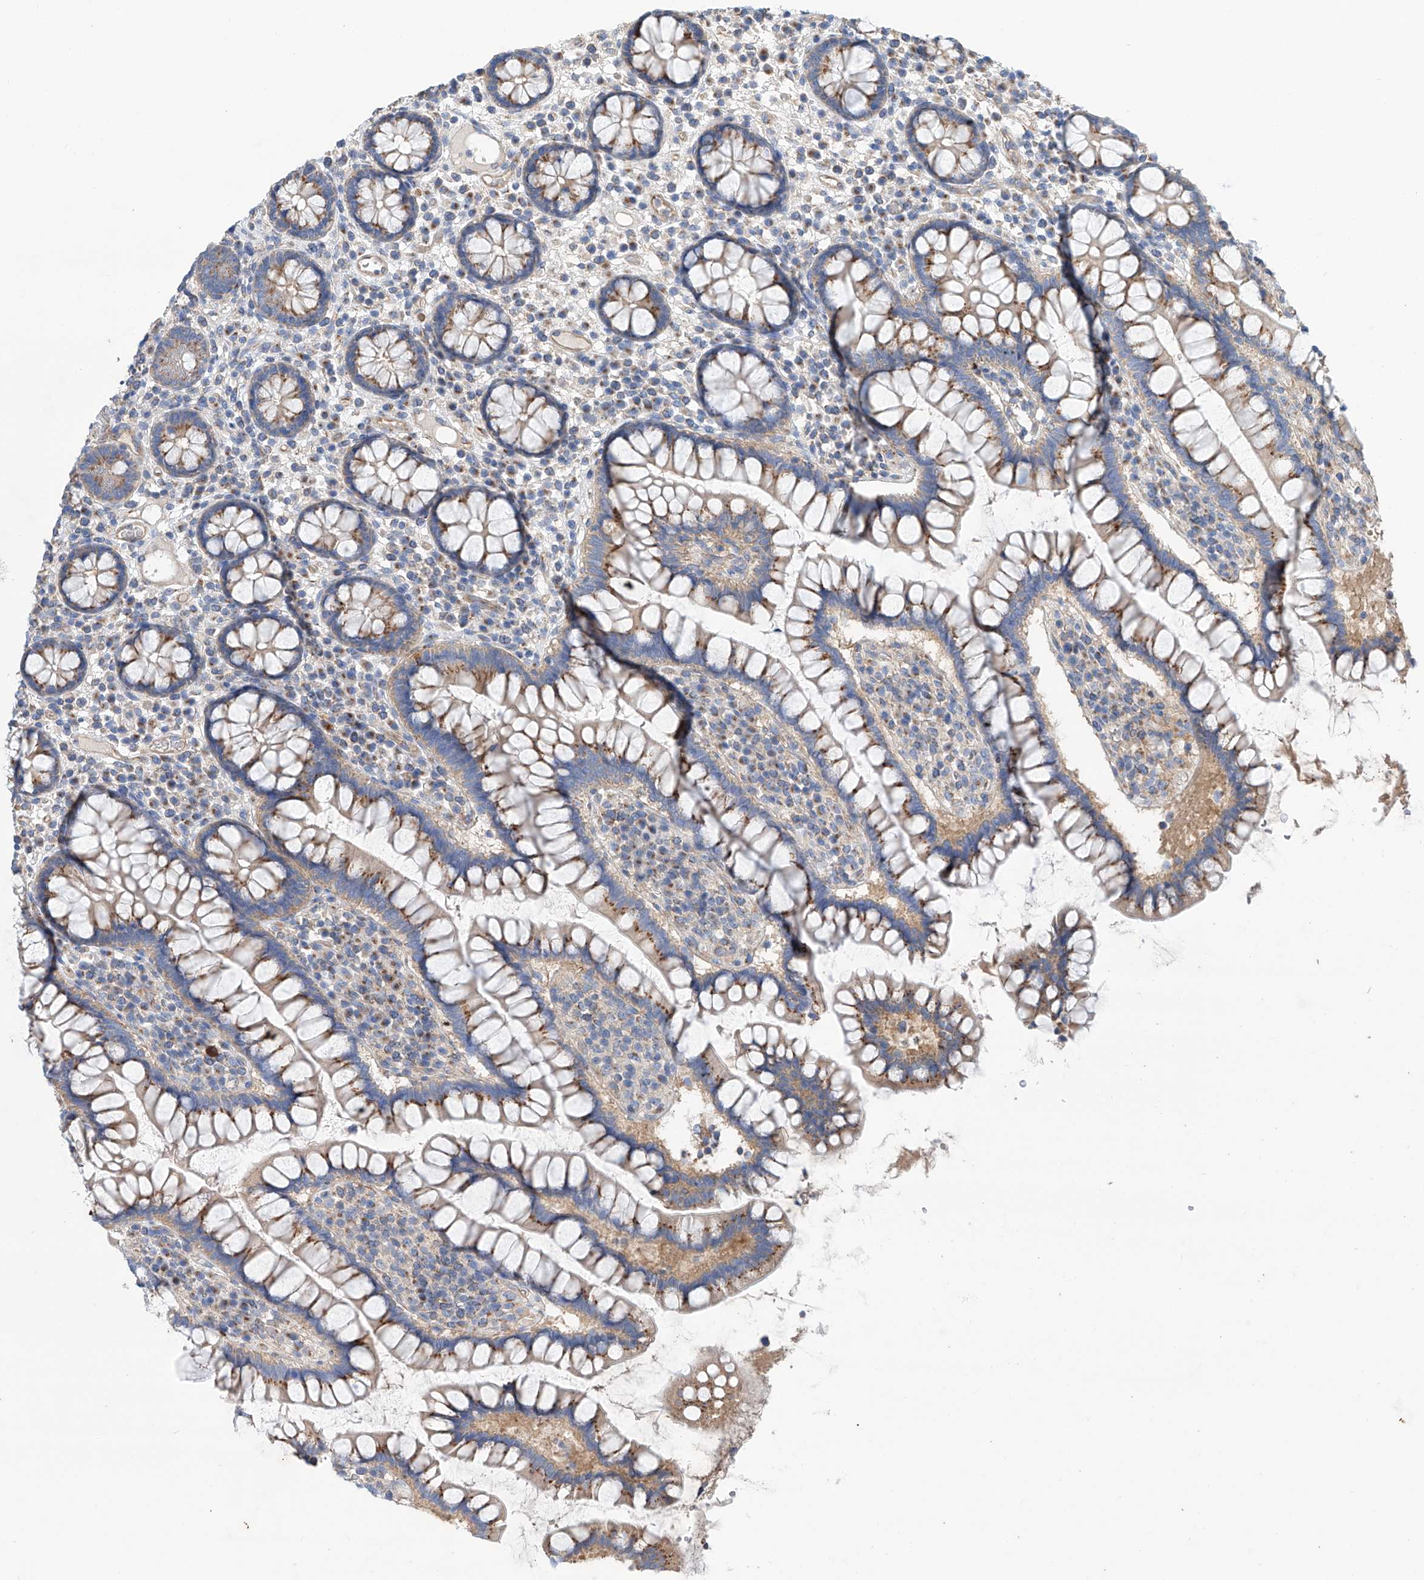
{"staining": {"intensity": "moderate", "quantity": "25%-75%", "location": "cytoplasmic/membranous"}, "tissue": "colon", "cell_type": "Endothelial cells", "image_type": "normal", "snomed": [{"axis": "morphology", "description": "Normal tissue, NOS"}, {"axis": "topography", "description": "Colon"}], "caption": "IHC histopathology image of benign colon: colon stained using immunohistochemistry (IHC) demonstrates medium levels of moderate protein expression localized specifically in the cytoplasmic/membranous of endothelial cells, appearing as a cytoplasmic/membranous brown color.", "gene": "SLC22A7", "patient": {"sex": "female", "age": 79}}